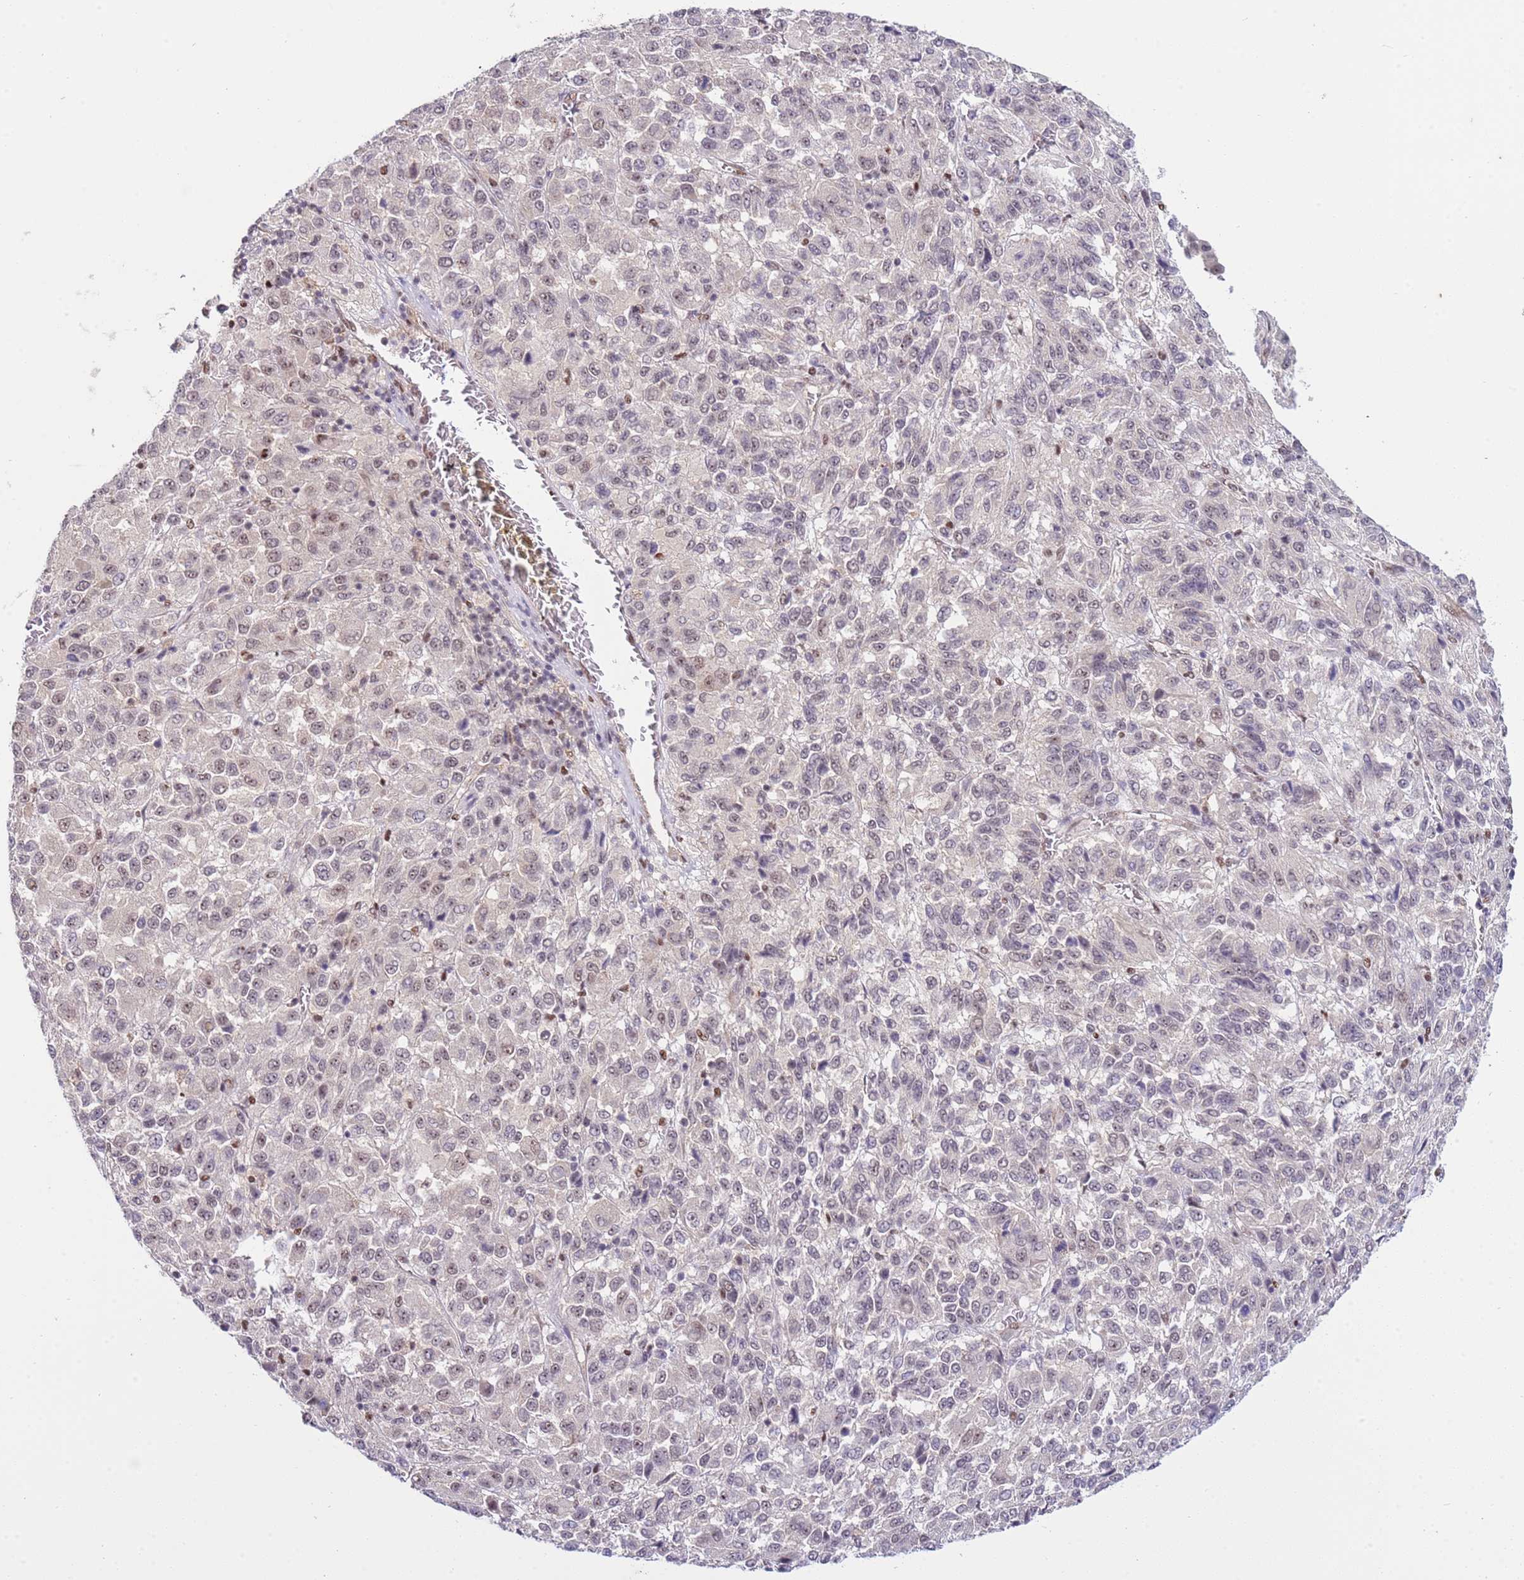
{"staining": {"intensity": "weak", "quantity": "<25%", "location": "nuclear"}, "tissue": "melanoma", "cell_type": "Tumor cells", "image_type": "cancer", "snomed": [{"axis": "morphology", "description": "Malignant melanoma, Metastatic site"}, {"axis": "topography", "description": "Lung"}], "caption": "A micrograph of melanoma stained for a protein shows no brown staining in tumor cells. (DAB (3,3'-diaminobenzidine) immunohistochemistry visualized using brightfield microscopy, high magnification).", "gene": "PRPF6", "patient": {"sex": "male", "age": 64}}